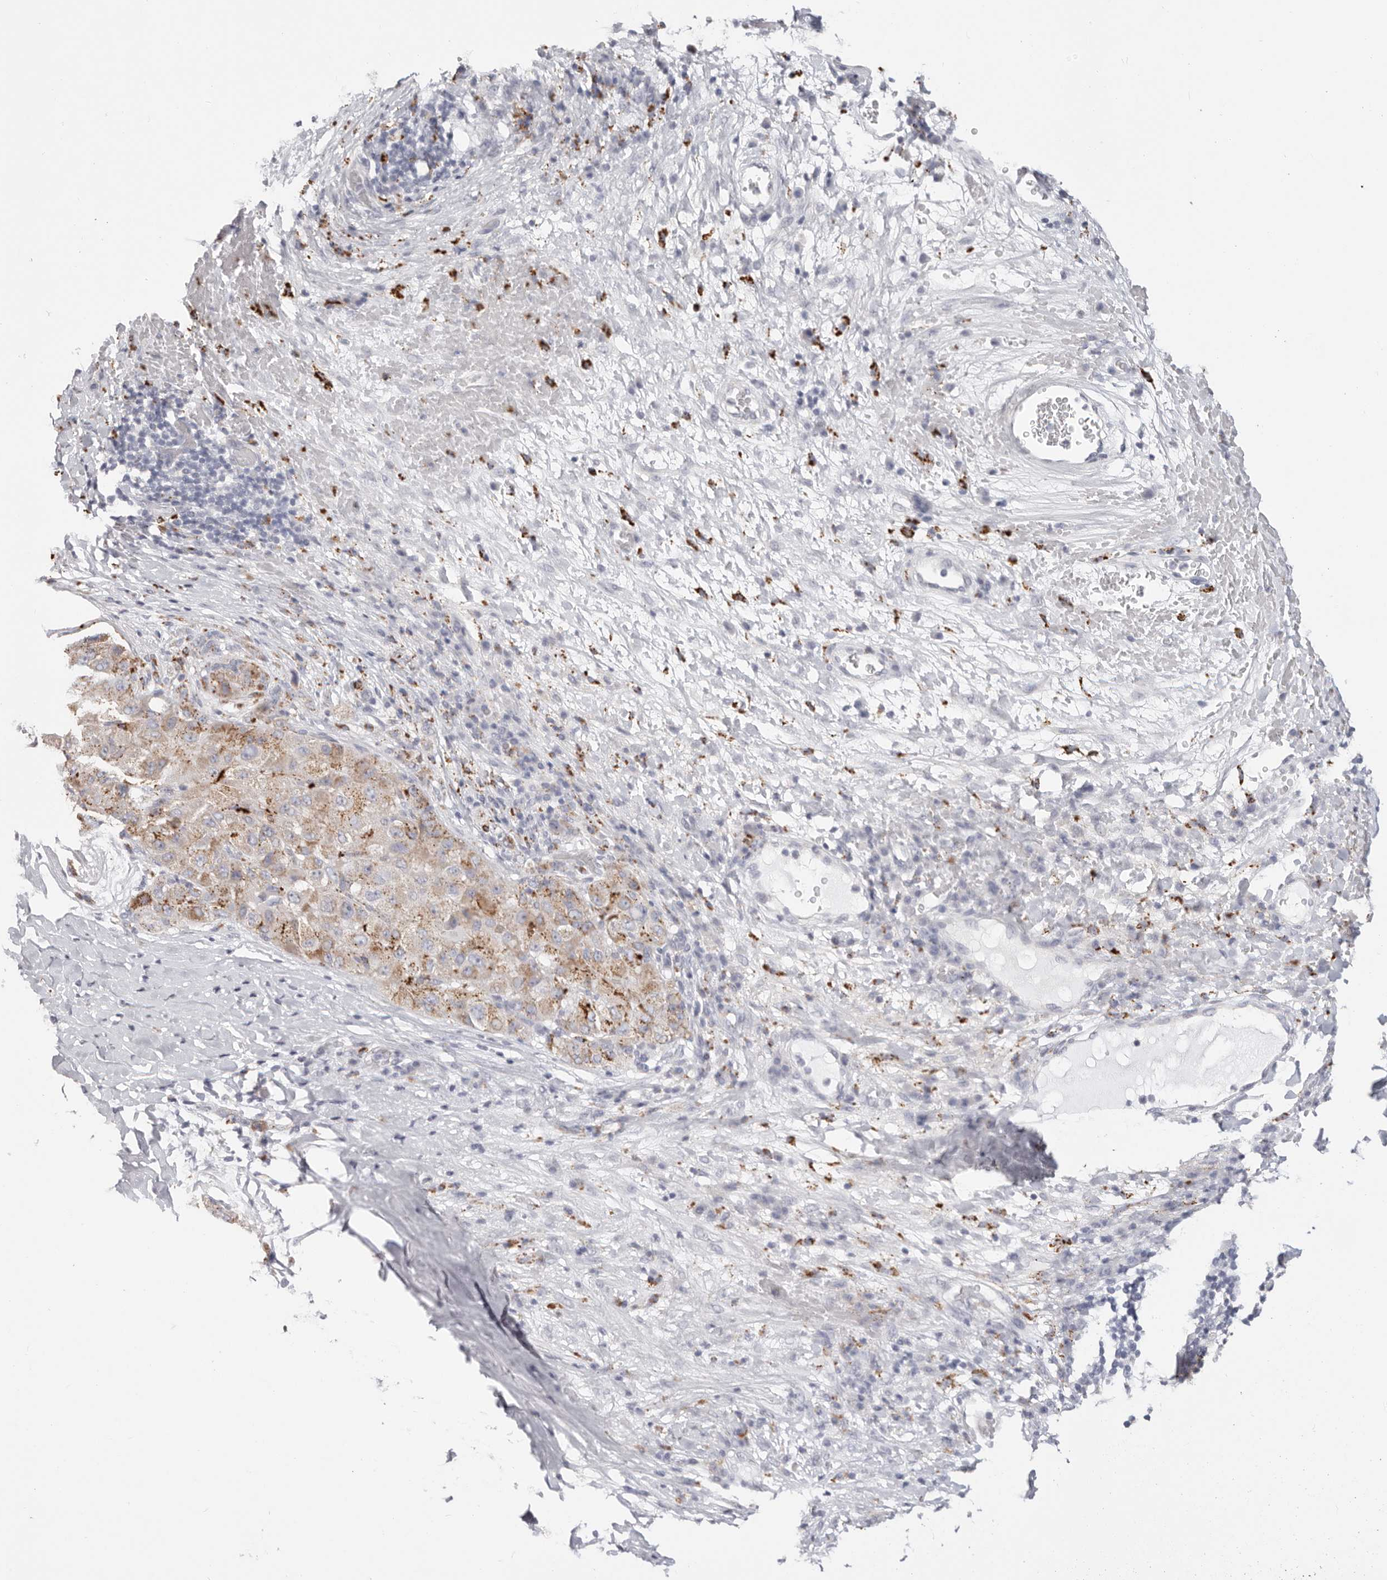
{"staining": {"intensity": "moderate", "quantity": "25%-75%", "location": "cytoplasmic/membranous"}, "tissue": "liver cancer", "cell_type": "Tumor cells", "image_type": "cancer", "snomed": [{"axis": "morphology", "description": "Carcinoma, Hepatocellular, NOS"}, {"axis": "topography", "description": "Liver"}], "caption": "About 25%-75% of tumor cells in liver hepatocellular carcinoma show moderate cytoplasmic/membranous protein expression as visualized by brown immunohistochemical staining.", "gene": "STKLD1", "patient": {"sex": "male", "age": 80}}